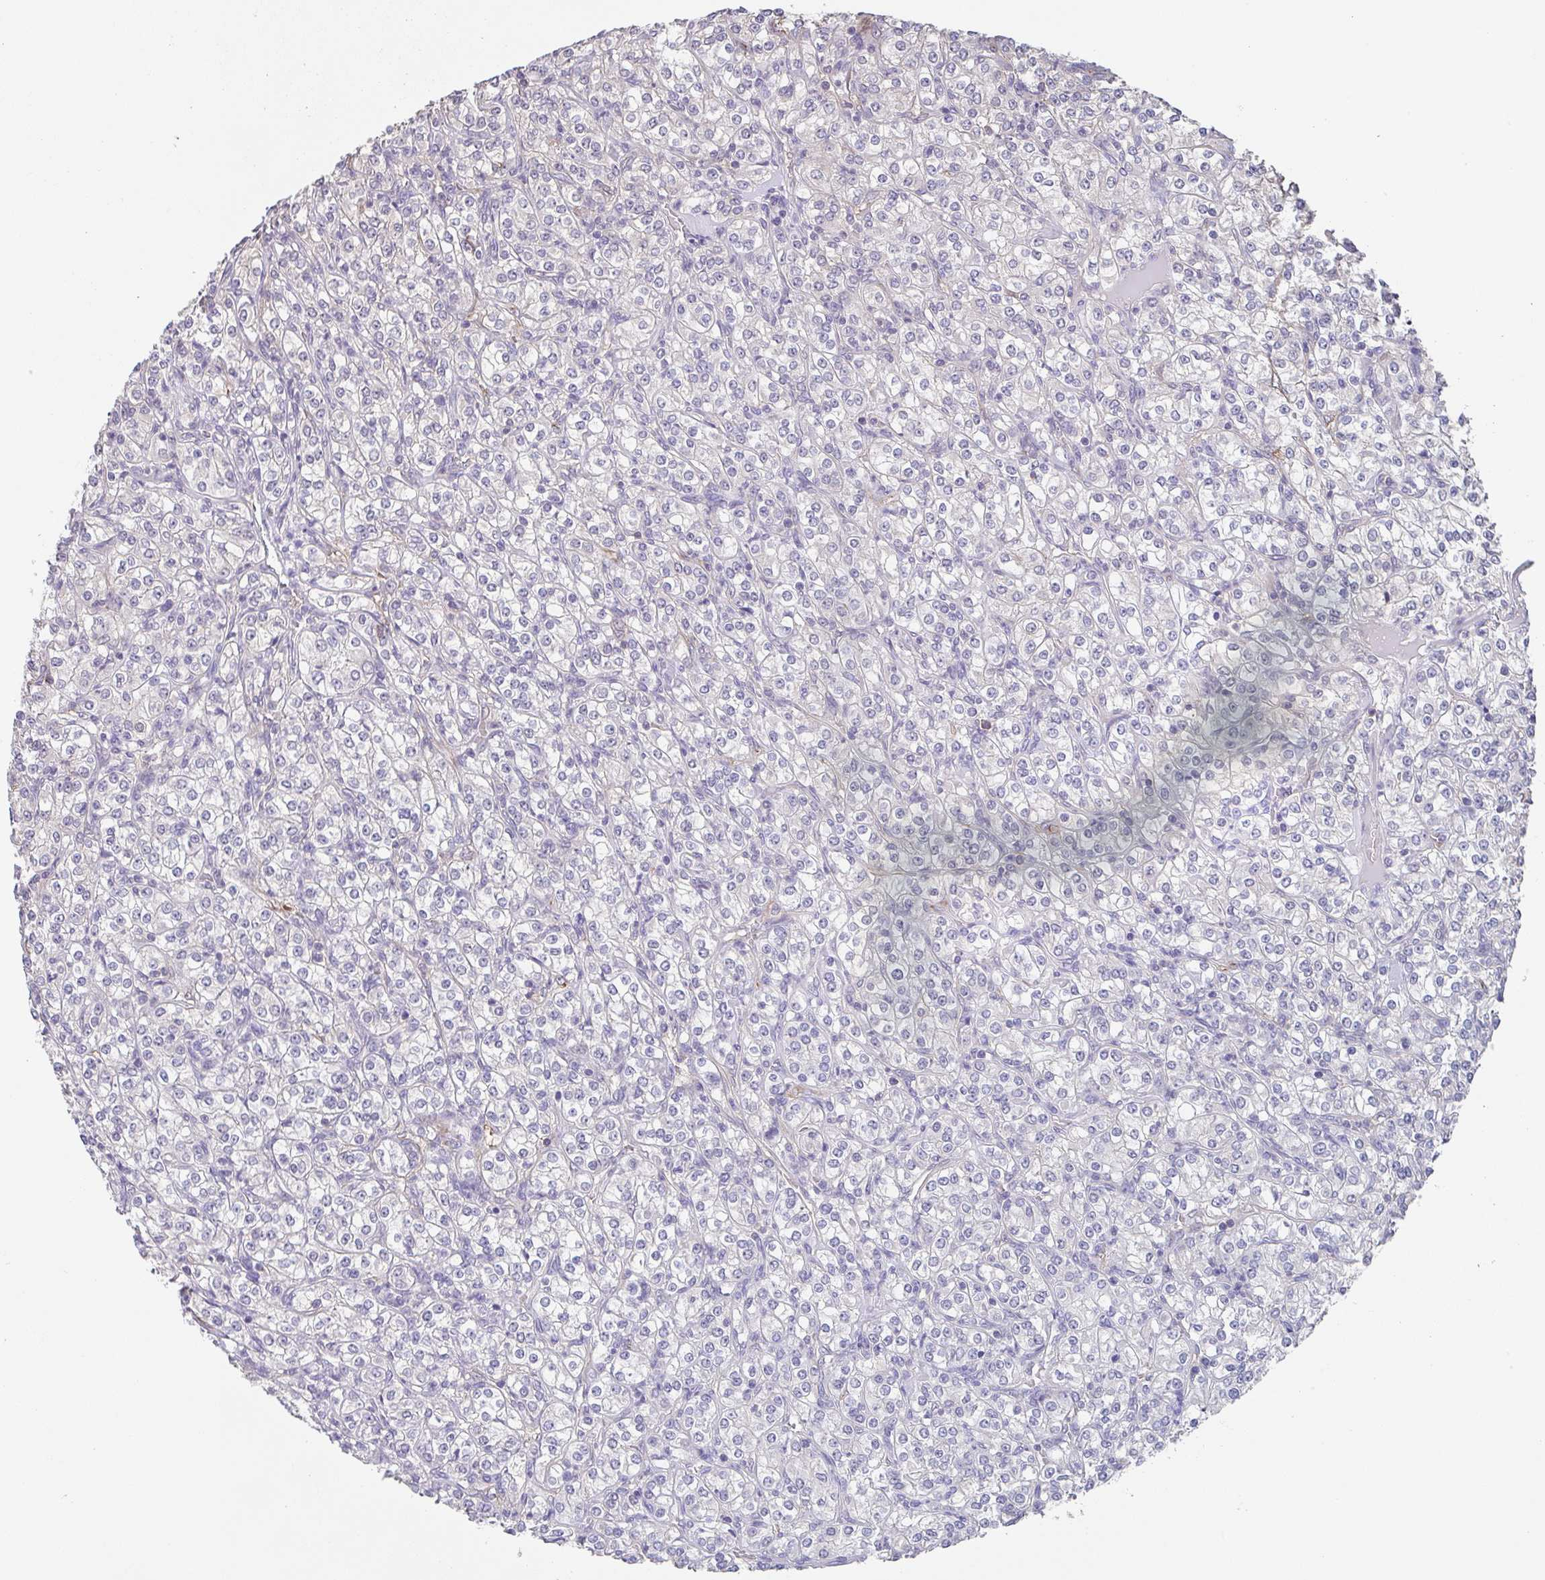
{"staining": {"intensity": "negative", "quantity": "none", "location": "none"}, "tissue": "renal cancer", "cell_type": "Tumor cells", "image_type": "cancer", "snomed": [{"axis": "morphology", "description": "Adenocarcinoma, NOS"}, {"axis": "topography", "description": "Kidney"}], "caption": "IHC of human adenocarcinoma (renal) displays no staining in tumor cells.", "gene": "DBN1", "patient": {"sex": "male", "age": 77}}